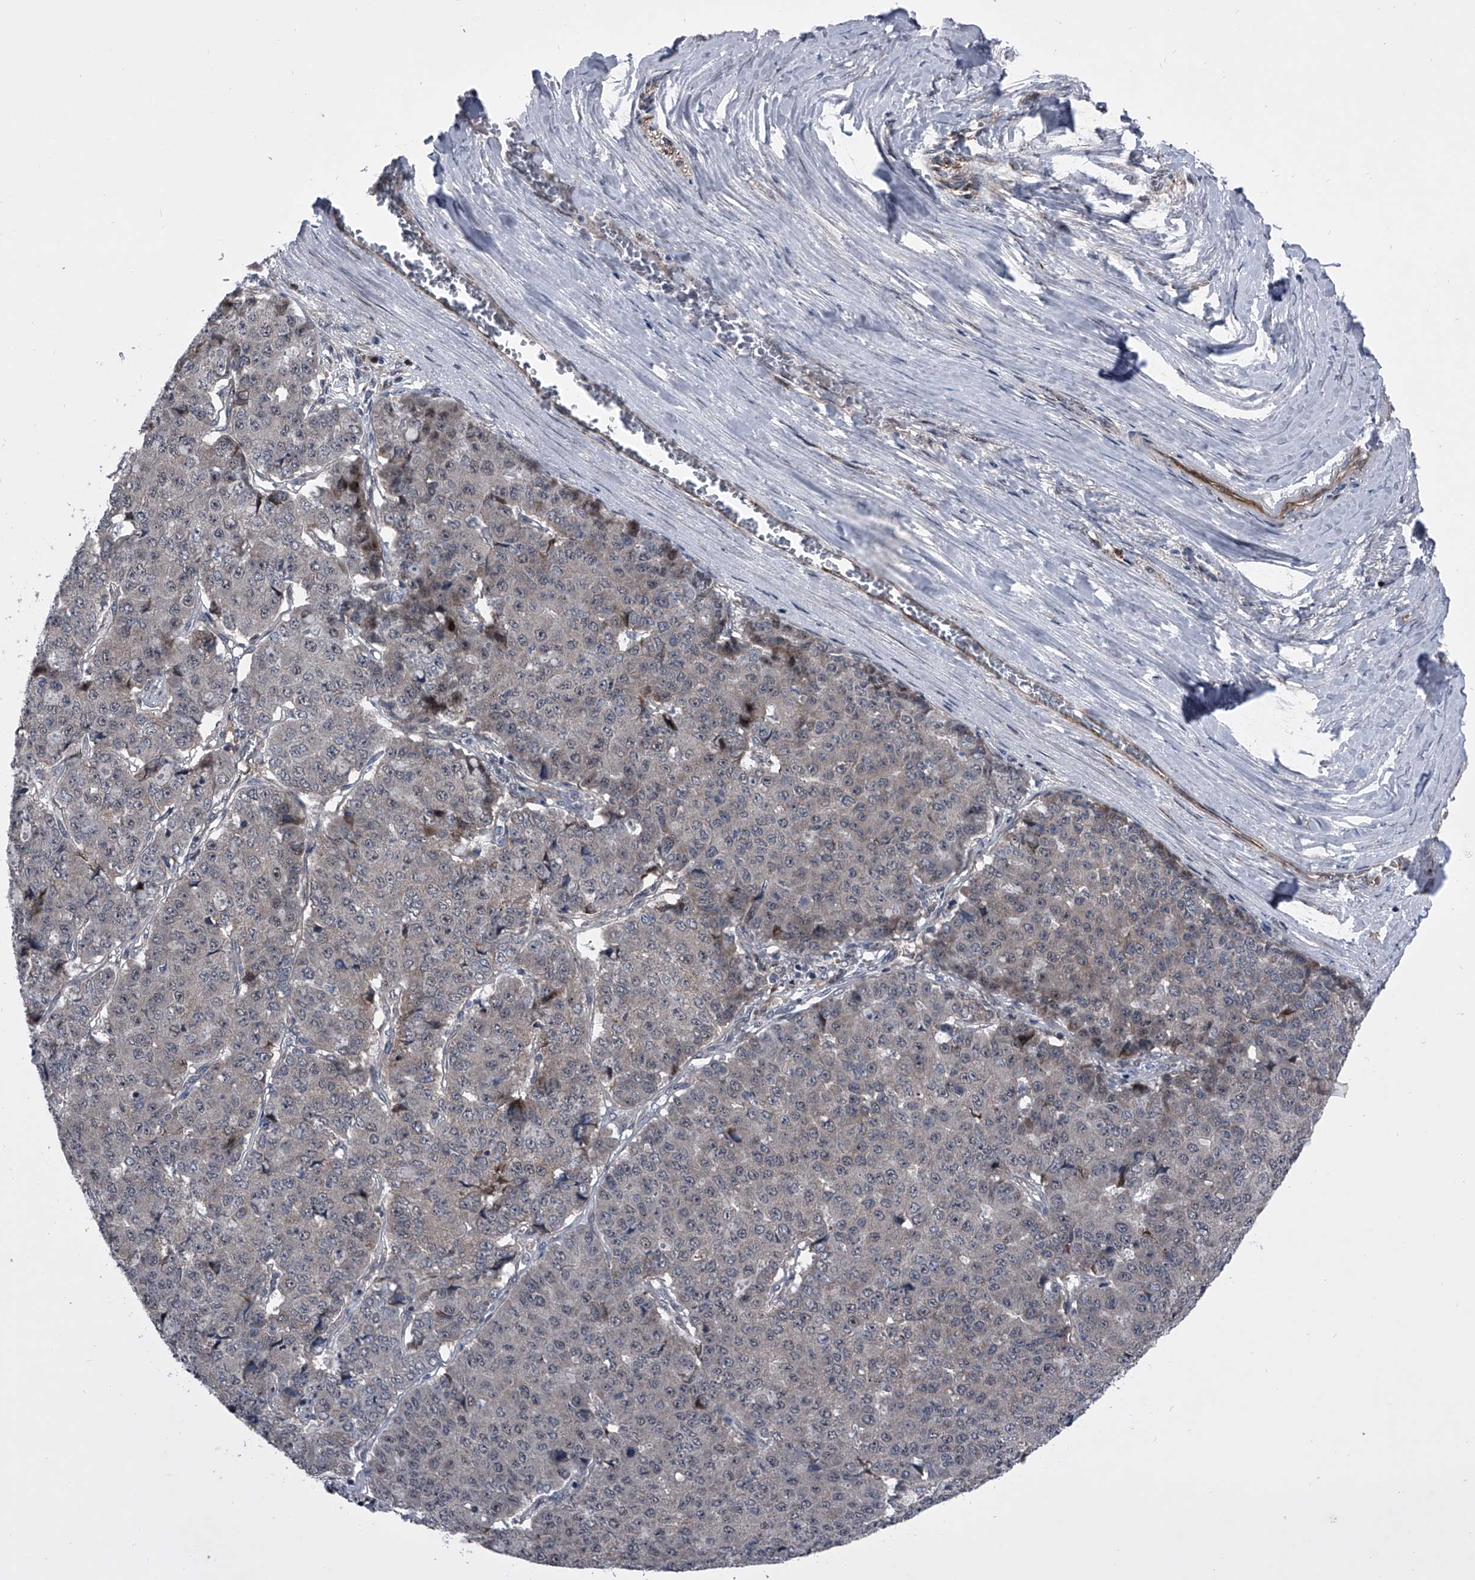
{"staining": {"intensity": "negative", "quantity": "none", "location": "none"}, "tissue": "pancreatic cancer", "cell_type": "Tumor cells", "image_type": "cancer", "snomed": [{"axis": "morphology", "description": "Adenocarcinoma, NOS"}, {"axis": "topography", "description": "Pancreas"}], "caption": "A histopathology image of pancreatic adenocarcinoma stained for a protein exhibits no brown staining in tumor cells. Brightfield microscopy of immunohistochemistry (IHC) stained with DAB (3,3'-diaminobenzidine) (brown) and hematoxylin (blue), captured at high magnification.", "gene": "ELK4", "patient": {"sex": "male", "age": 50}}